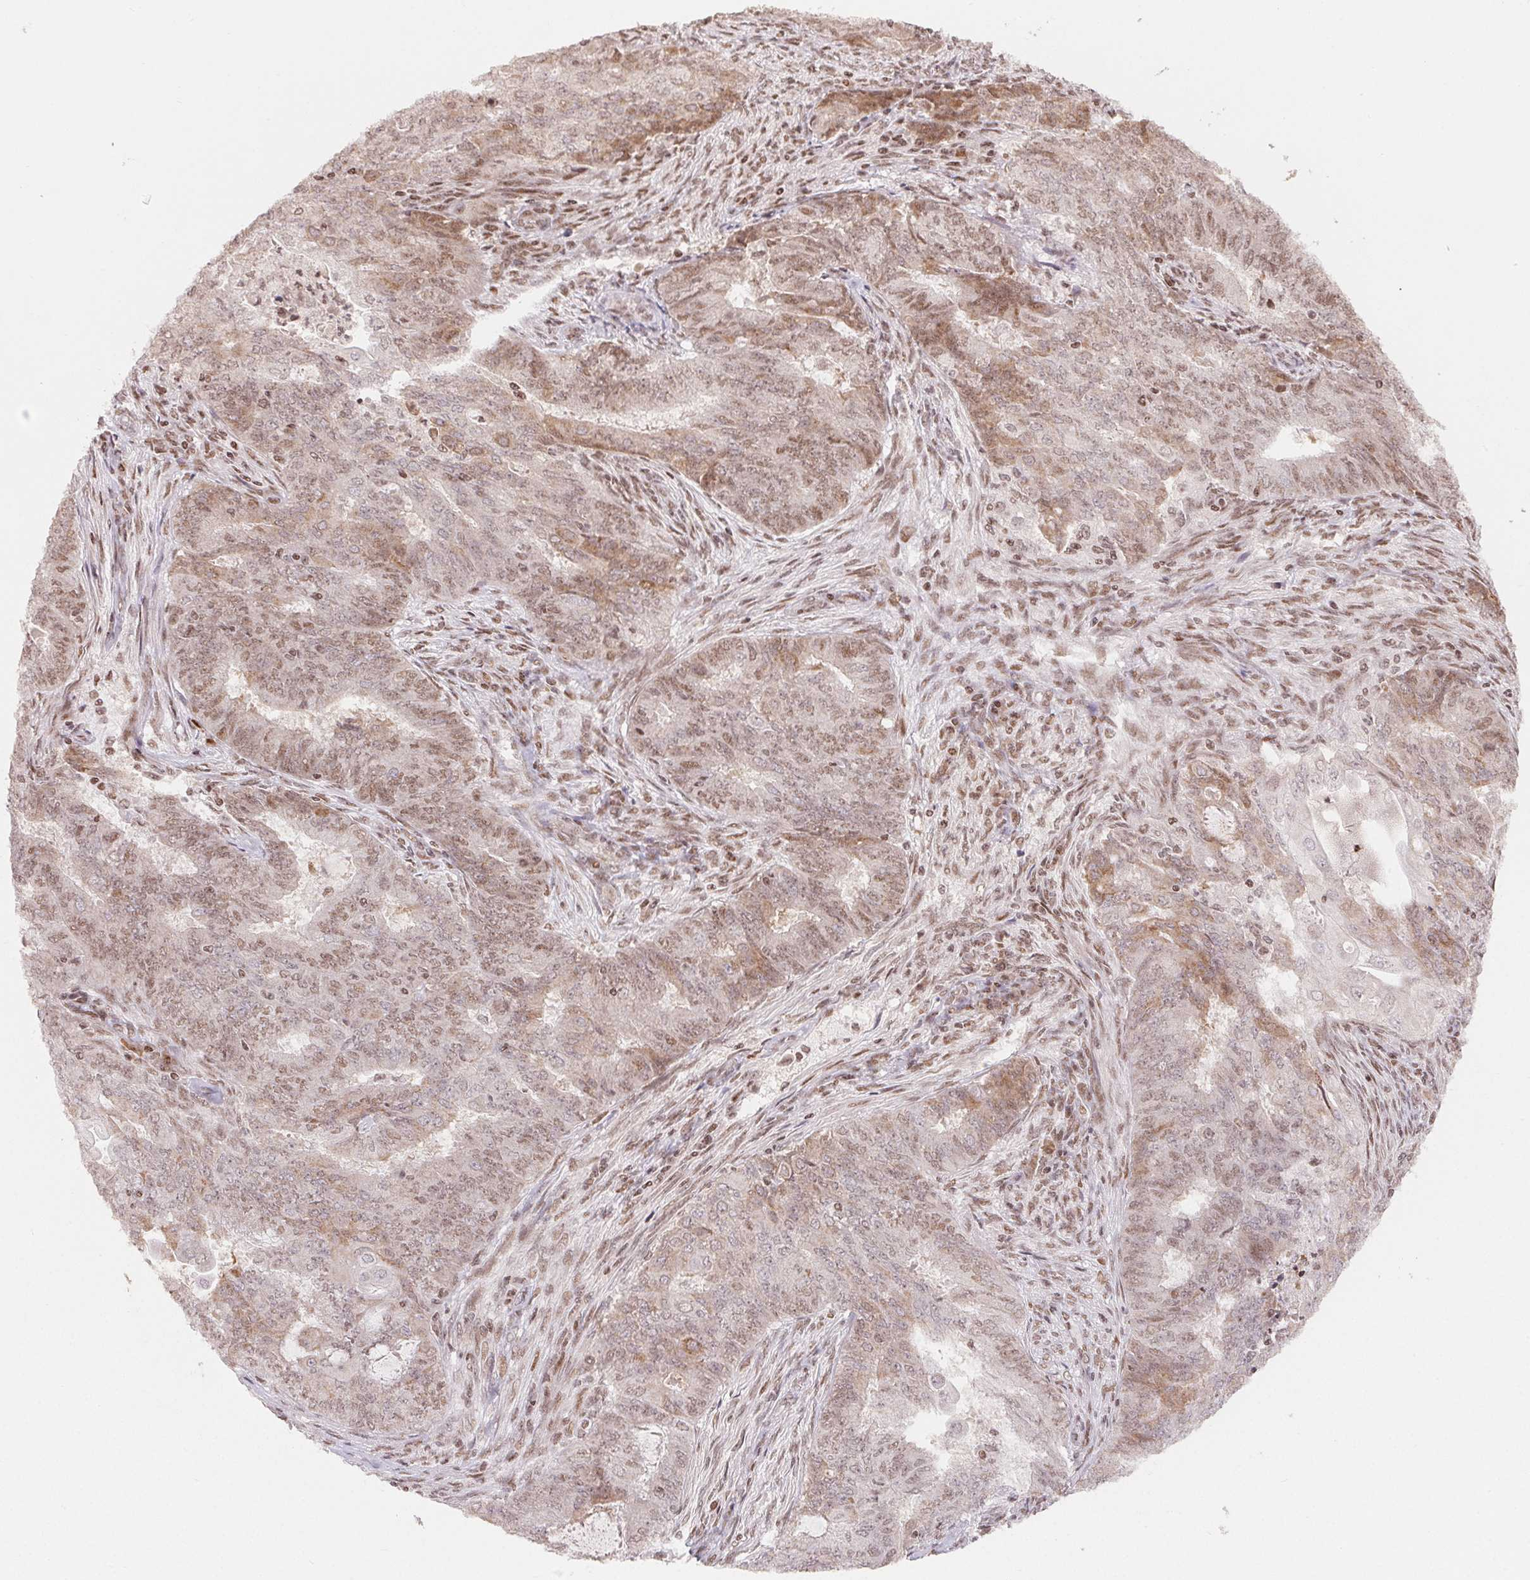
{"staining": {"intensity": "moderate", "quantity": "25%-75%", "location": "cytoplasmic/membranous,nuclear"}, "tissue": "endometrial cancer", "cell_type": "Tumor cells", "image_type": "cancer", "snomed": [{"axis": "morphology", "description": "Adenocarcinoma, NOS"}, {"axis": "topography", "description": "Endometrium"}], "caption": "Immunohistochemistry micrograph of endometrial adenocarcinoma stained for a protein (brown), which displays medium levels of moderate cytoplasmic/membranous and nuclear staining in about 25%-75% of tumor cells.", "gene": "MAPKAPK2", "patient": {"sex": "female", "age": 62}}